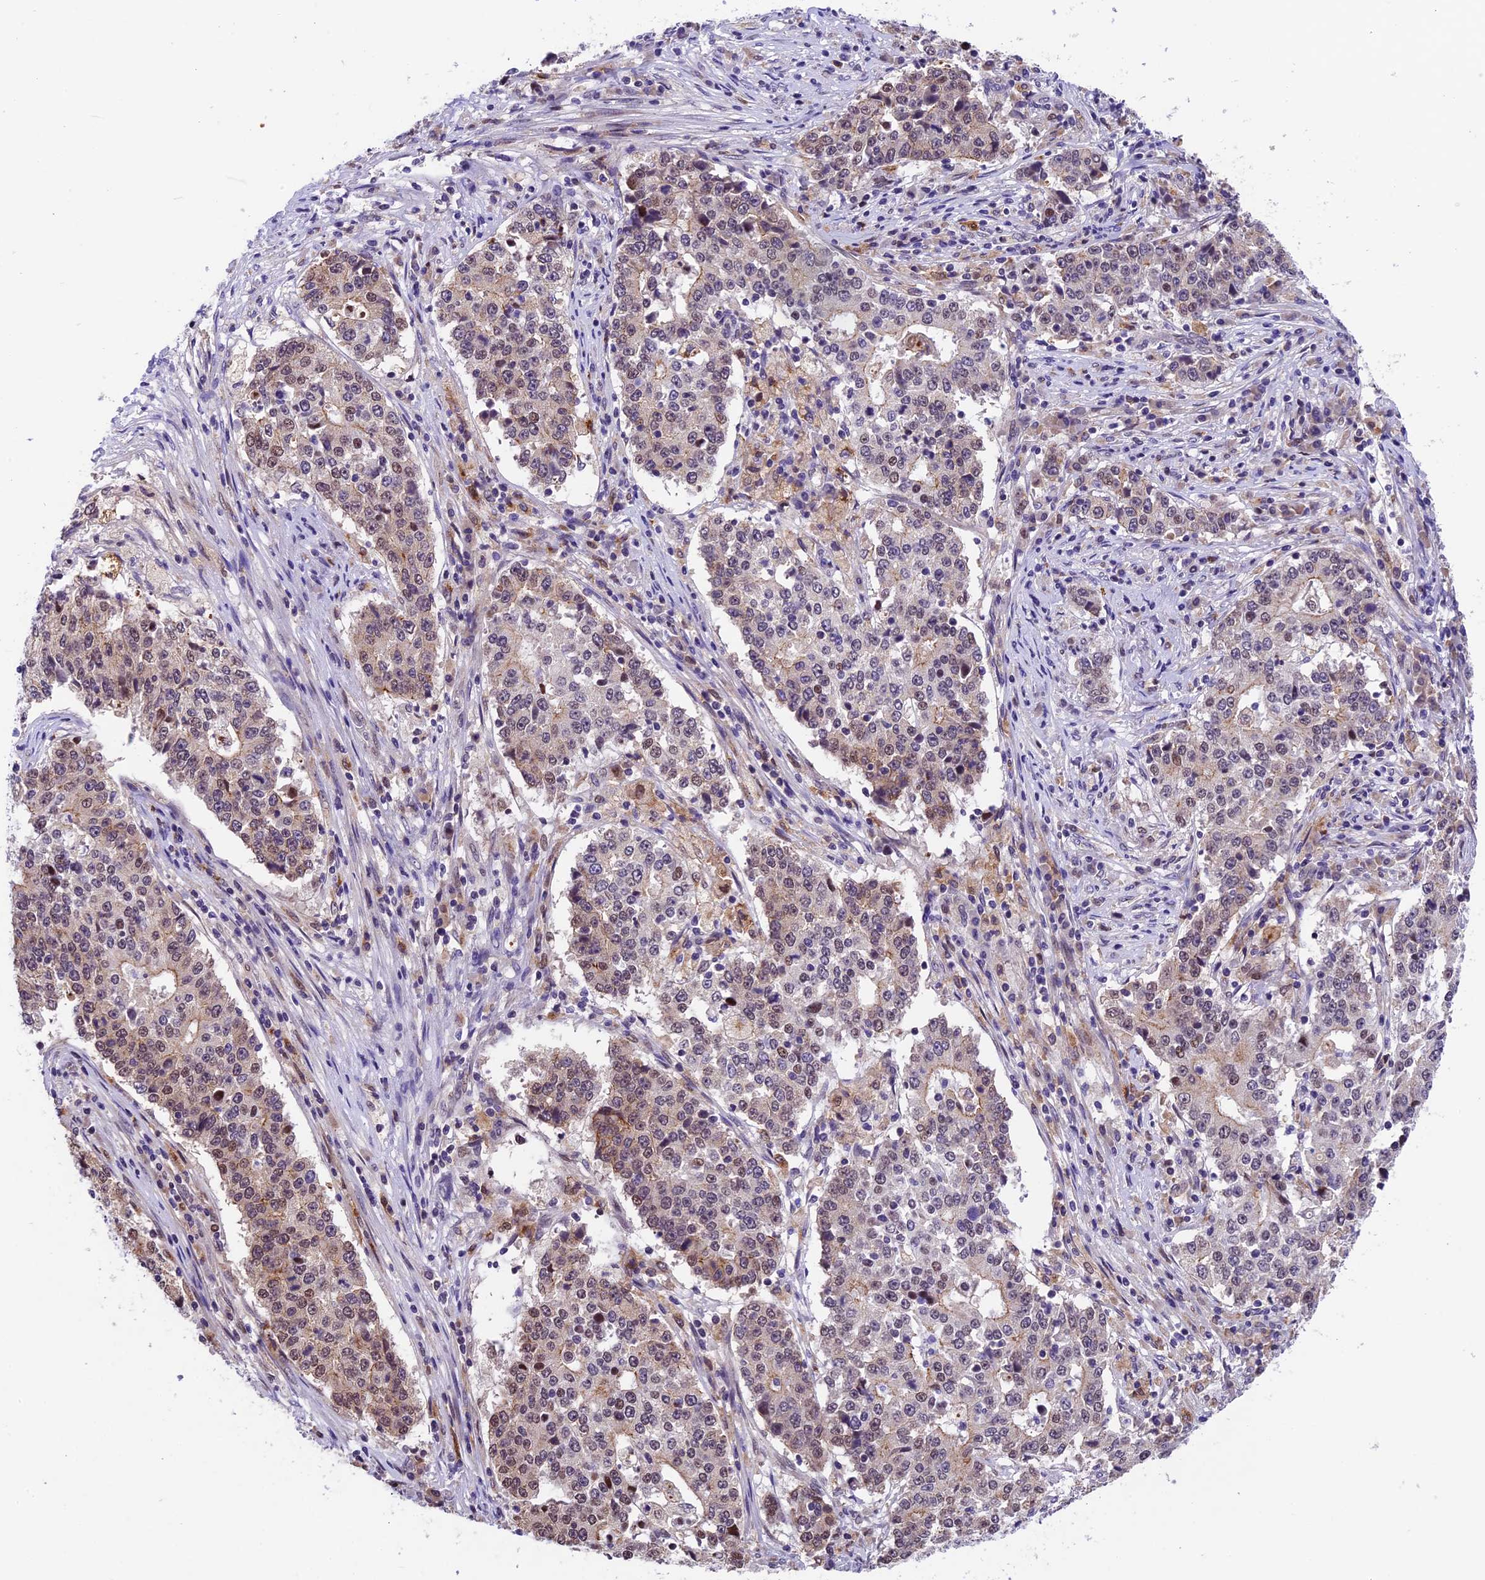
{"staining": {"intensity": "weak", "quantity": ">75%", "location": "nuclear"}, "tissue": "stomach cancer", "cell_type": "Tumor cells", "image_type": "cancer", "snomed": [{"axis": "morphology", "description": "Adenocarcinoma, NOS"}, {"axis": "topography", "description": "Stomach"}], "caption": "Protein staining shows weak nuclear staining in approximately >75% of tumor cells in stomach cancer. Immunohistochemistry stains the protein in brown and the nuclei are stained blue.", "gene": "CCSER1", "patient": {"sex": "male", "age": 59}}